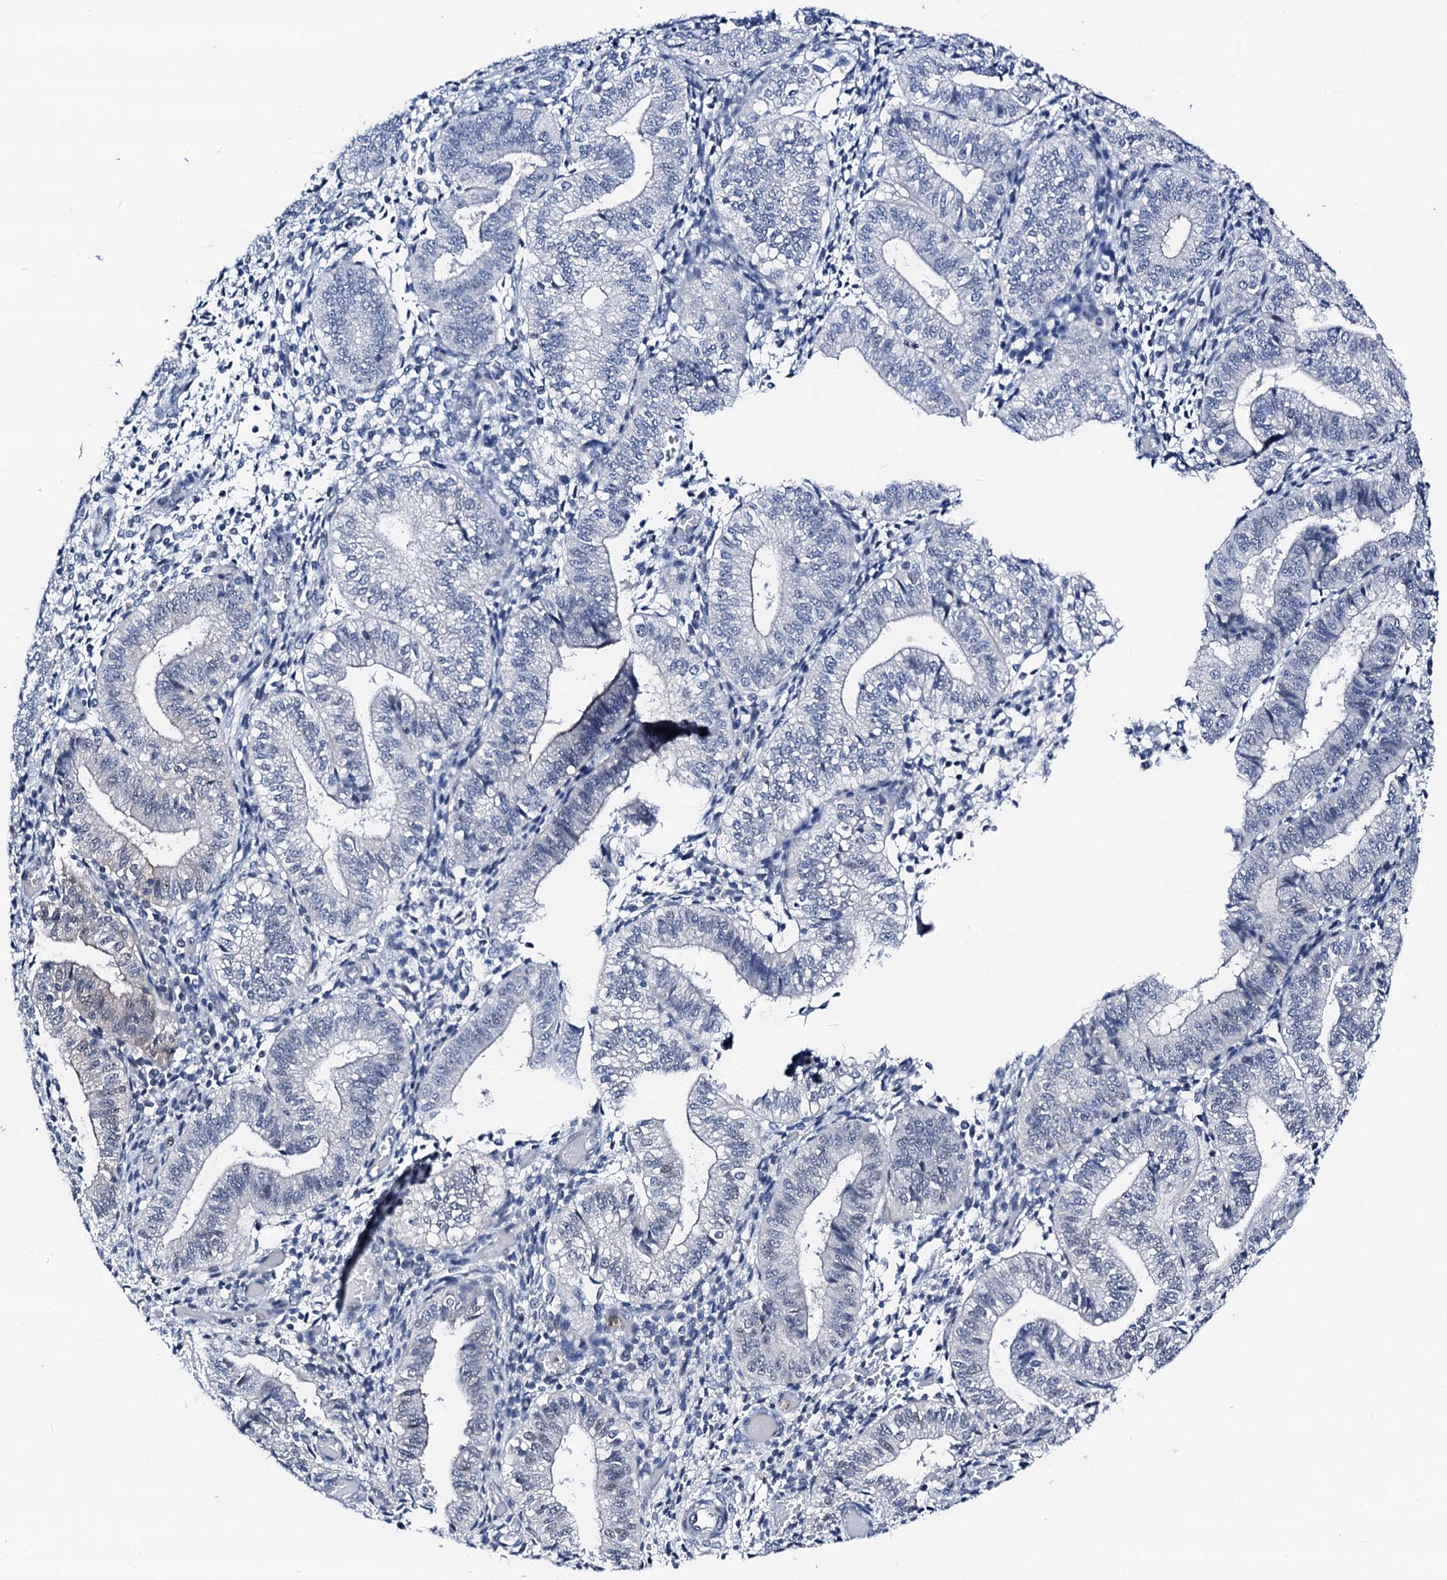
{"staining": {"intensity": "negative", "quantity": "none", "location": "none"}, "tissue": "endometrium", "cell_type": "Cells in endometrial stroma", "image_type": "normal", "snomed": [{"axis": "morphology", "description": "Normal tissue, NOS"}, {"axis": "topography", "description": "Endometrium"}], "caption": "IHC image of benign endometrium: human endometrium stained with DAB exhibits no significant protein staining in cells in endometrial stroma. (DAB immunohistochemistry (IHC) visualized using brightfield microscopy, high magnification).", "gene": "TRAFD1", "patient": {"sex": "female", "age": 34}}